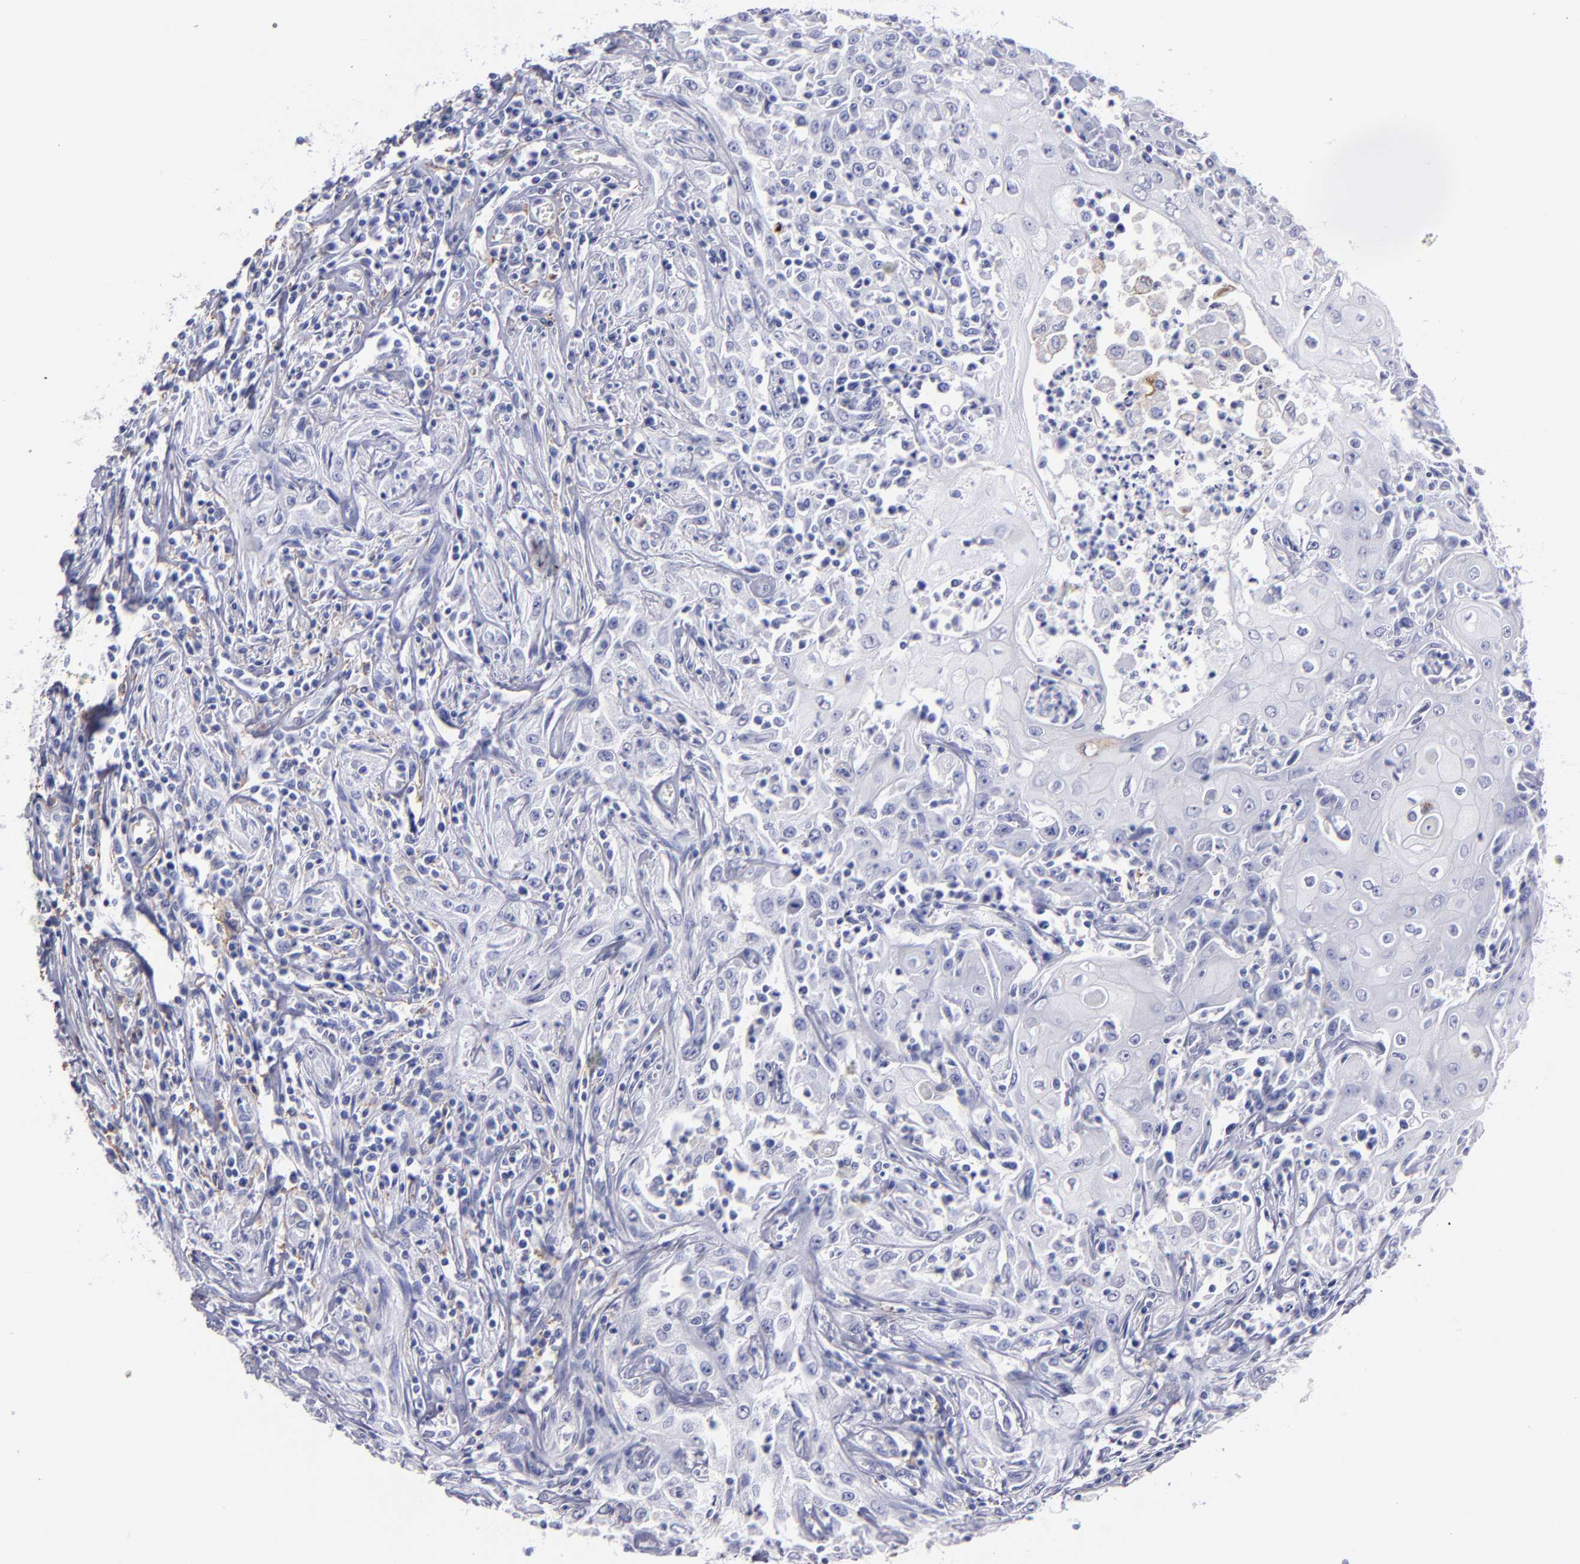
{"staining": {"intensity": "negative", "quantity": "none", "location": "none"}, "tissue": "head and neck cancer", "cell_type": "Tumor cells", "image_type": "cancer", "snomed": [{"axis": "morphology", "description": "Squamous cell carcinoma, NOS"}, {"axis": "topography", "description": "Oral tissue"}, {"axis": "topography", "description": "Head-Neck"}], "caption": "Immunohistochemical staining of human head and neck cancer displays no significant expression in tumor cells.", "gene": "MB", "patient": {"sex": "female", "age": 76}}